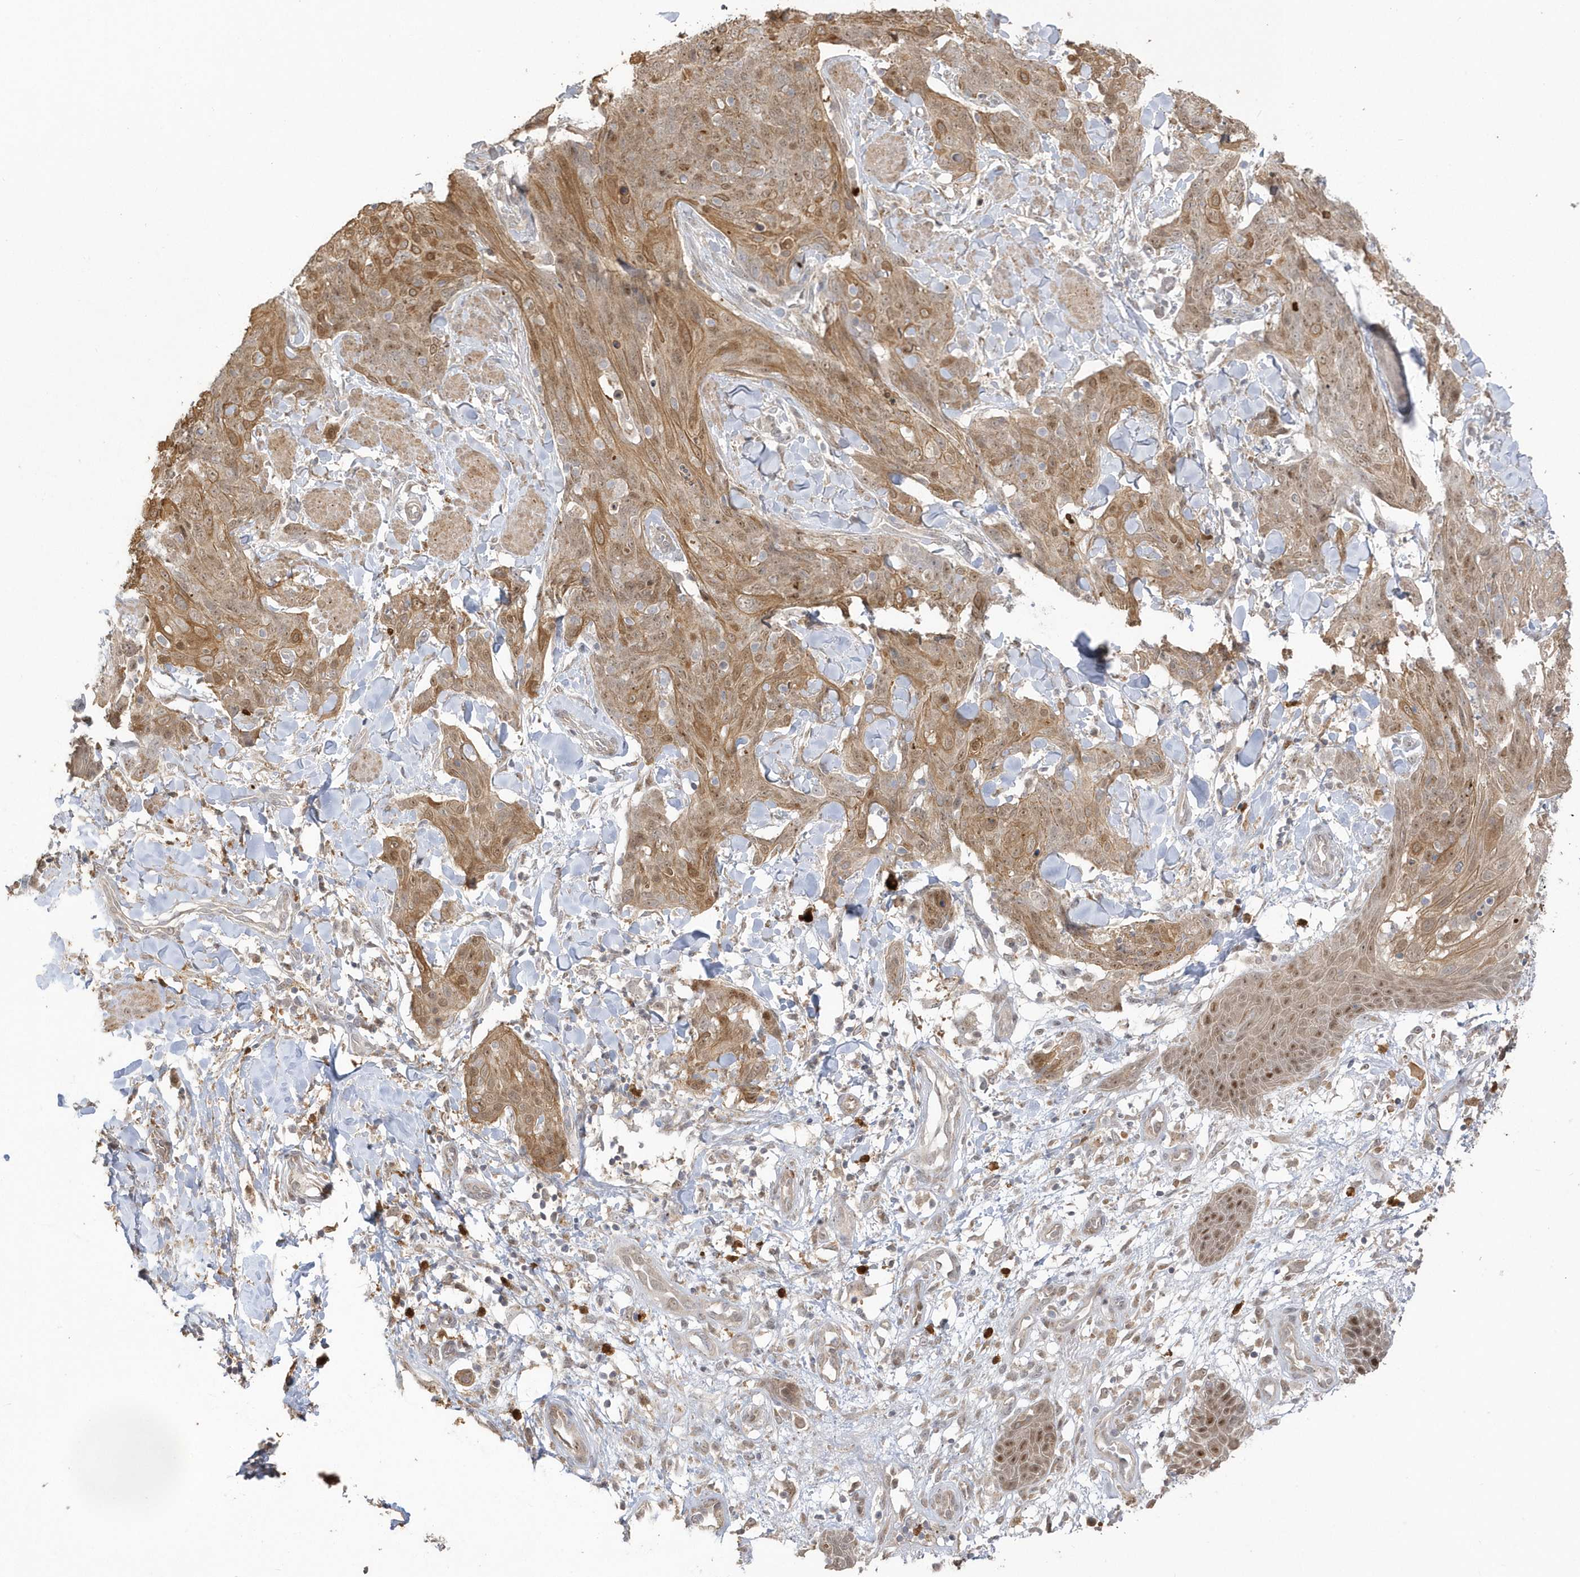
{"staining": {"intensity": "moderate", "quantity": ">75%", "location": "cytoplasmic/membranous,nuclear"}, "tissue": "skin cancer", "cell_type": "Tumor cells", "image_type": "cancer", "snomed": [{"axis": "morphology", "description": "Squamous cell carcinoma, NOS"}, {"axis": "topography", "description": "Skin"}, {"axis": "topography", "description": "Vulva"}], "caption": "Protein expression analysis of skin cancer (squamous cell carcinoma) exhibits moderate cytoplasmic/membranous and nuclear expression in approximately >75% of tumor cells.", "gene": "NAF1", "patient": {"sex": "female", "age": 85}}